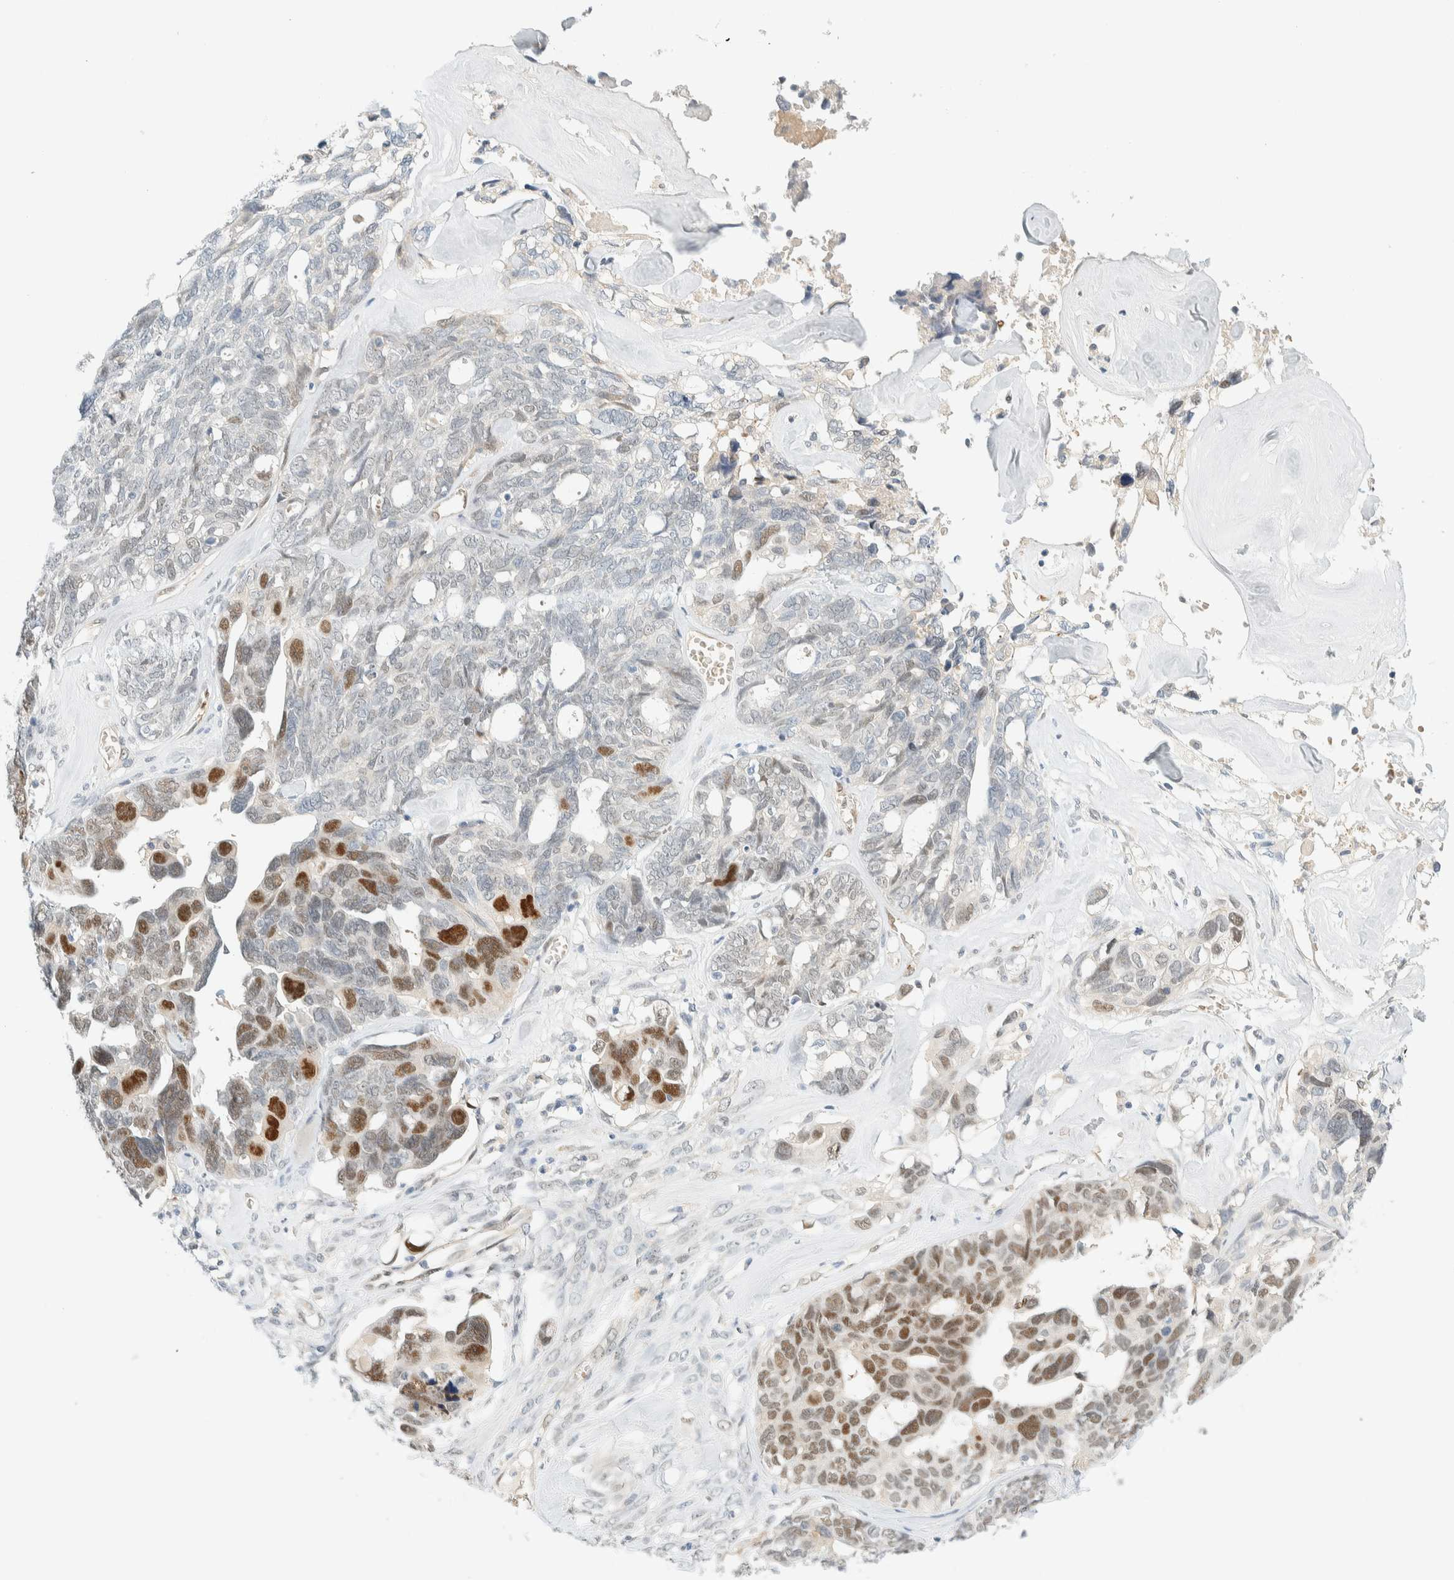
{"staining": {"intensity": "moderate", "quantity": "25%-75%", "location": "nuclear"}, "tissue": "ovarian cancer", "cell_type": "Tumor cells", "image_type": "cancer", "snomed": [{"axis": "morphology", "description": "Cystadenocarcinoma, serous, NOS"}, {"axis": "topography", "description": "Ovary"}], "caption": "Human serous cystadenocarcinoma (ovarian) stained with a brown dye demonstrates moderate nuclear positive expression in about 25%-75% of tumor cells.", "gene": "TSTD2", "patient": {"sex": "female", "age": 79}}